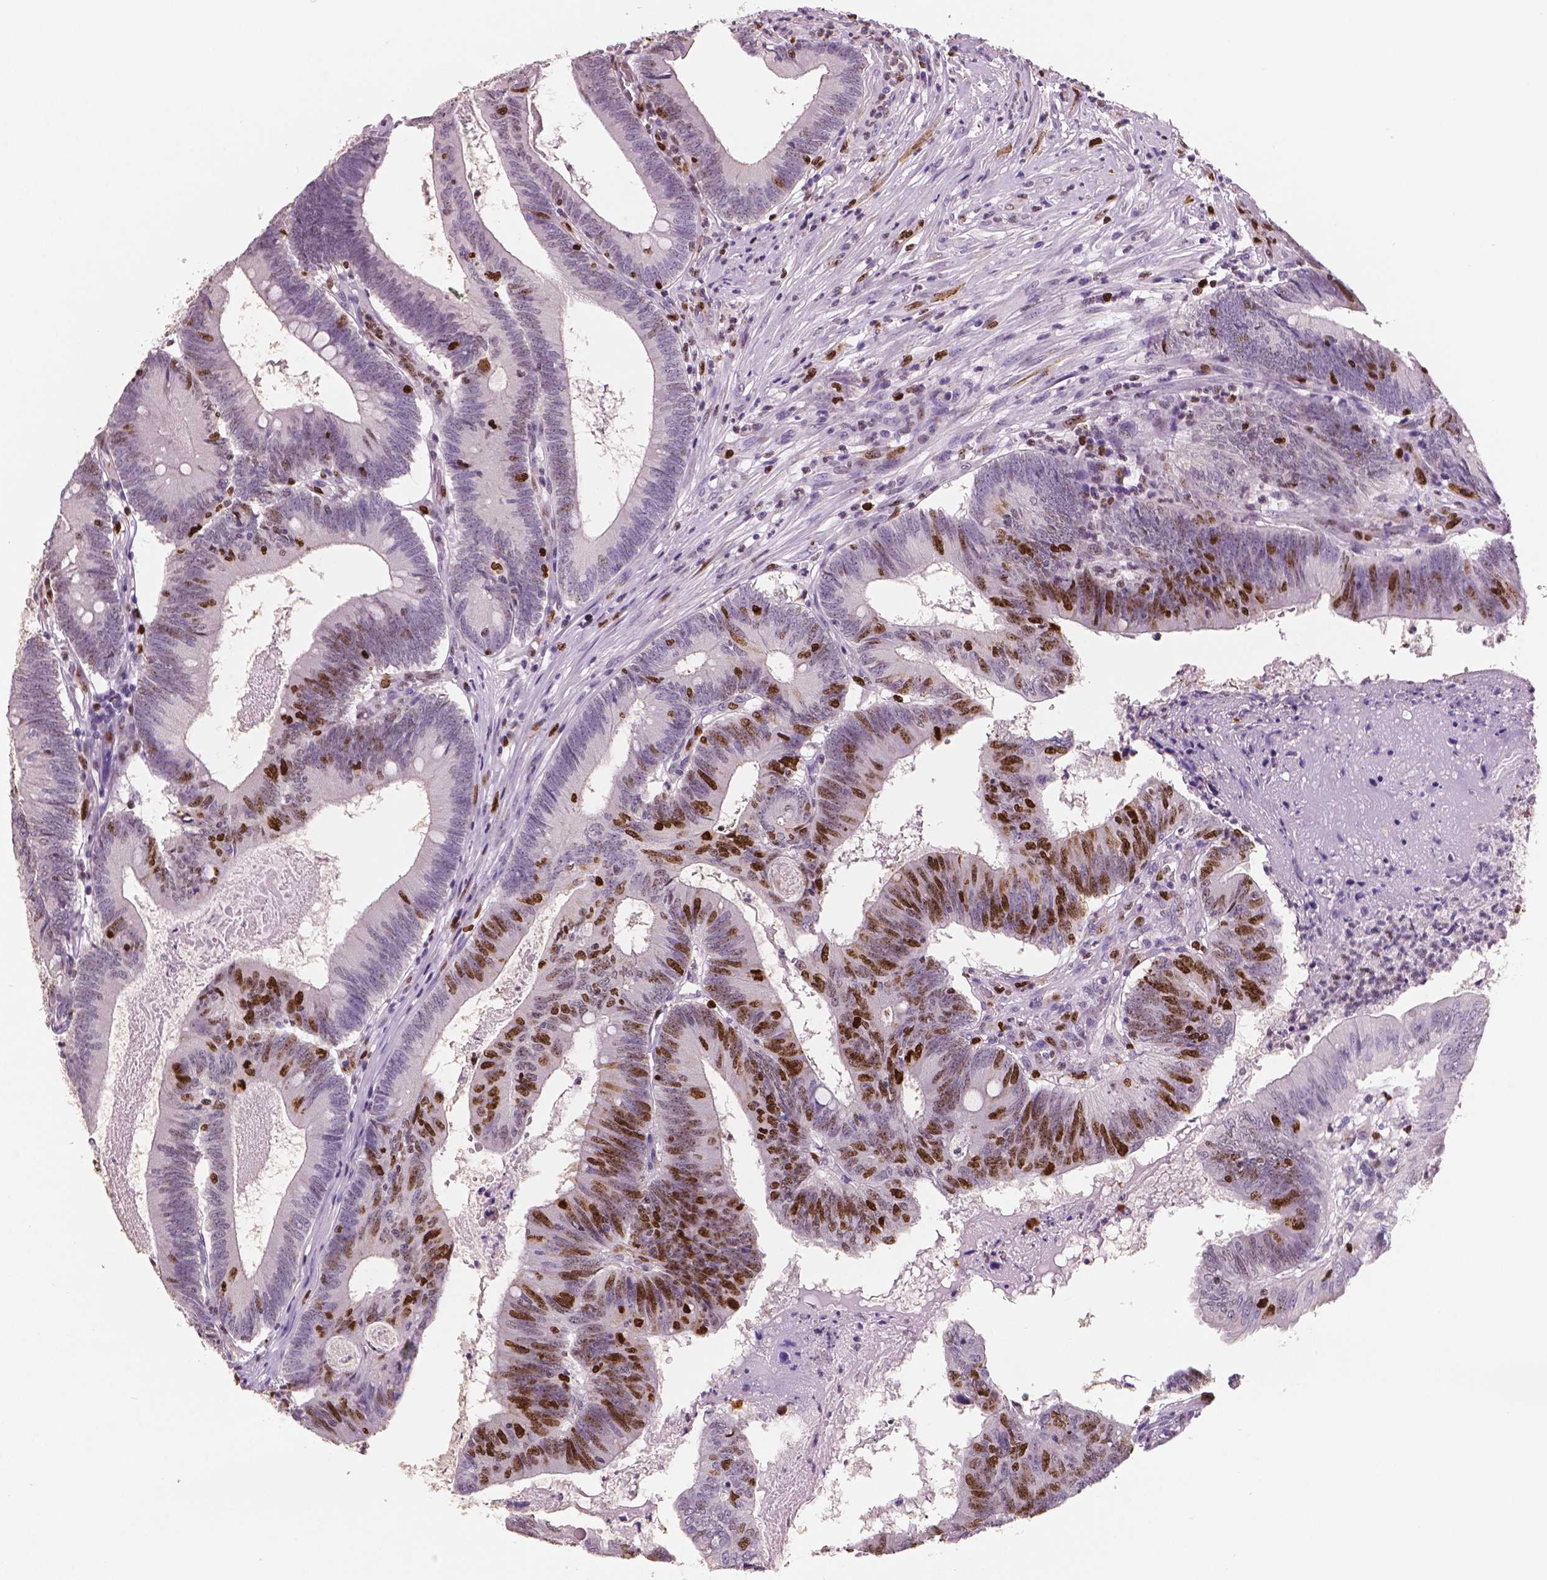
{"staining": {"intensity": "moderate", "quantity": "25%-75%", "location": "nuclear"}, "tissue": "colorectal cancer", "cell_type": "Tumor cells", "image_type": "cancer", "snomed": [{"axis": "morphology", "description": "Adenocarcinoma, NOS"}, {"axis": "topography", "description": "Colon"}], "caption": "This is an image of IHC staining of colorectal cancer, which shows moderate staining in the nuclear of tumor cells.", "gene": "MKI67", "patient": {"sex": "female", "age": 70}}